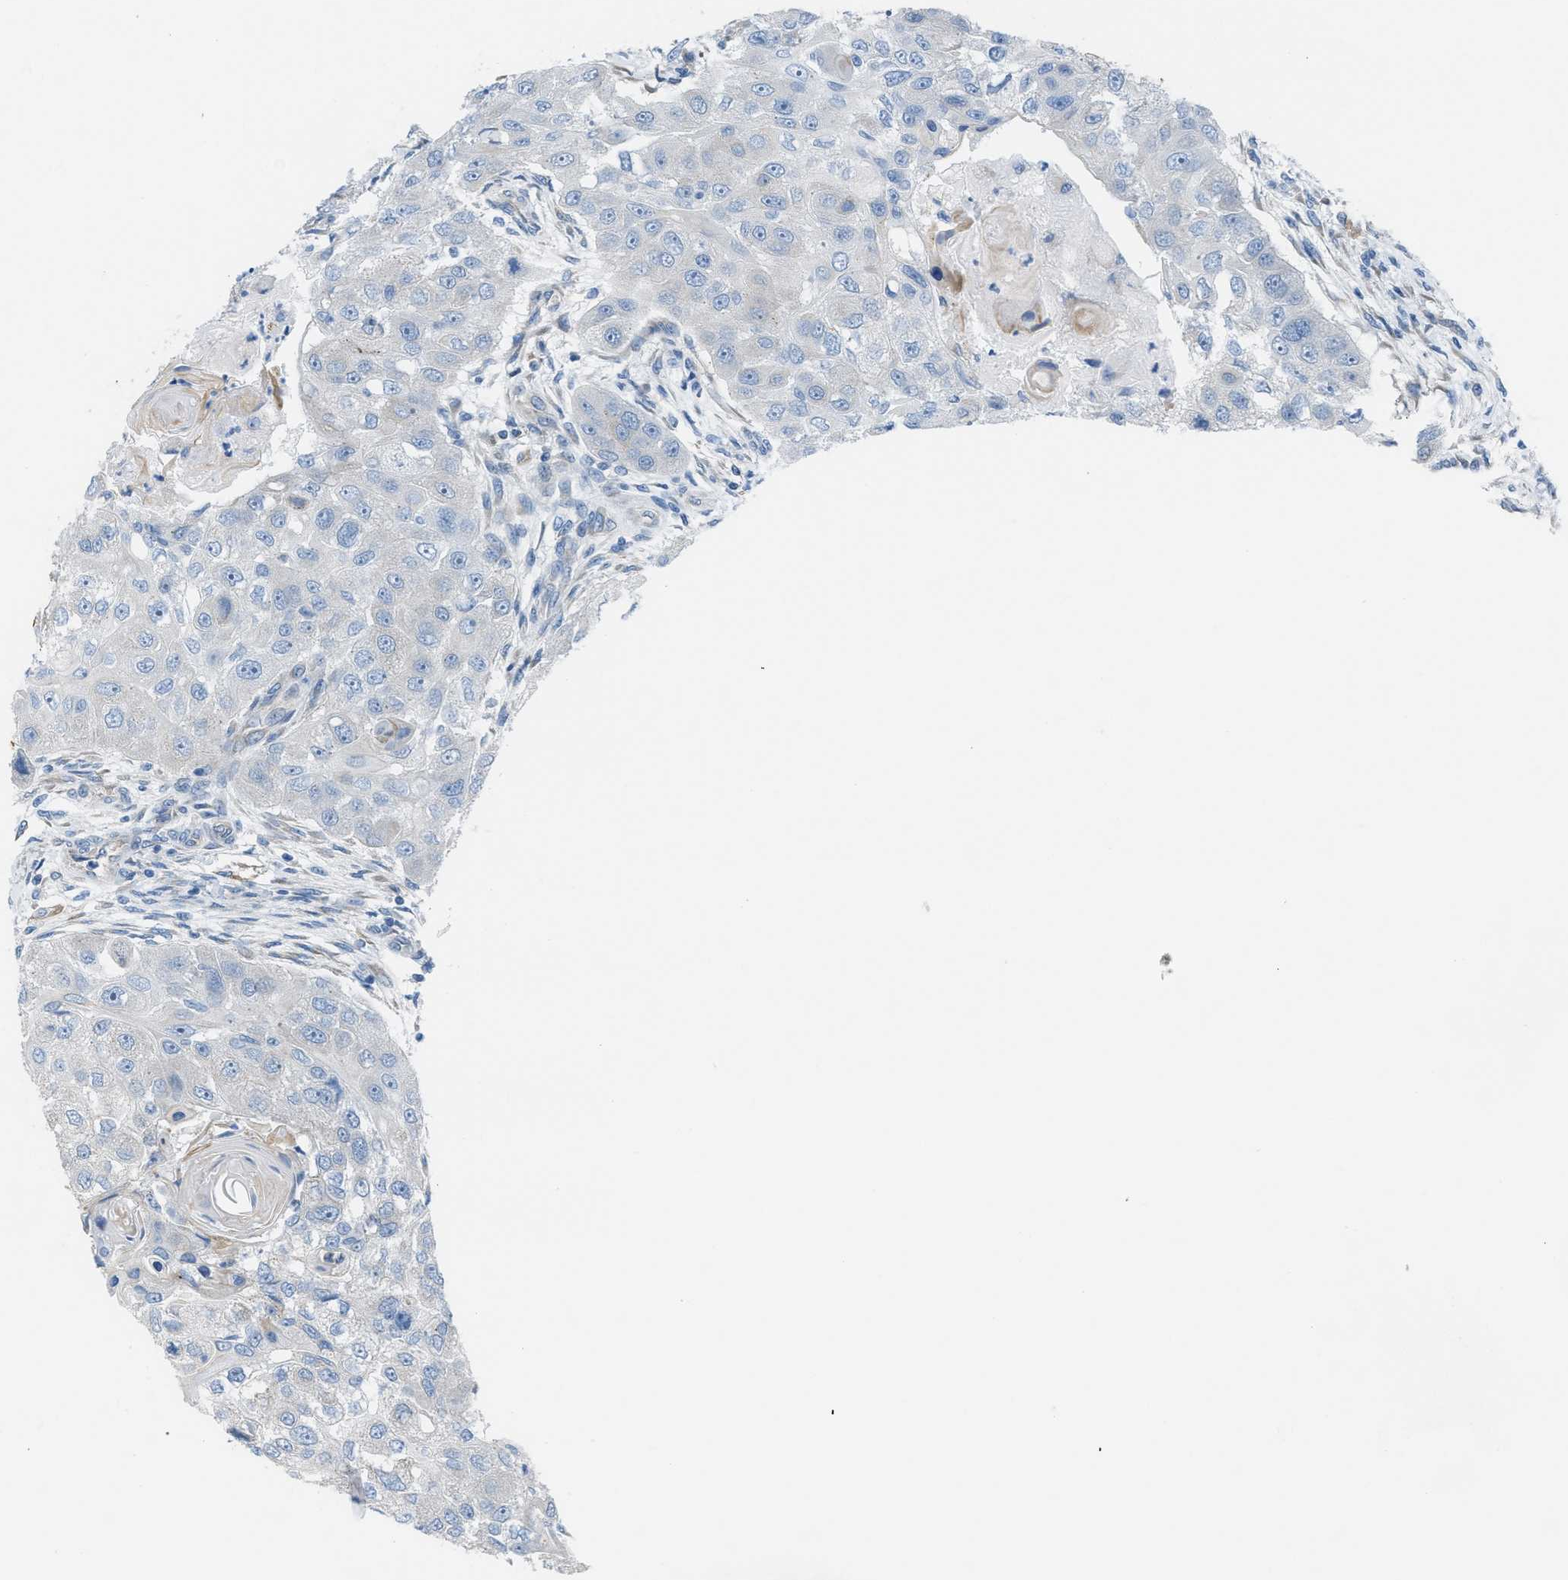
{"staining": {"intensity": "negative", "quantity": "none", "location": "none"}, "tissue": "head and neck cancer", "cell_type": "Tumor cells", "image_type": "cancer", "snomed": [{"axis": "morphology", "description": "Normal tissue, NOS"}, {"axis": "morphology", "description": "Squamous cell carcinoma, NOS"}, {"axis": "topography", "description": "Skeletal muscle"}, {"axis": "topography", "description": "Head-Neck"}], "caption": "Immunohistochemistry (IHC) photomicrograph of neoplastic tissue: head and neck cancer stained with DAB exhibits no significant protein positivity in tumor cells. (DAB IHC, high magnification).", "gene": "ASGR1", "patient": {"sex": "male", "age": 51}}